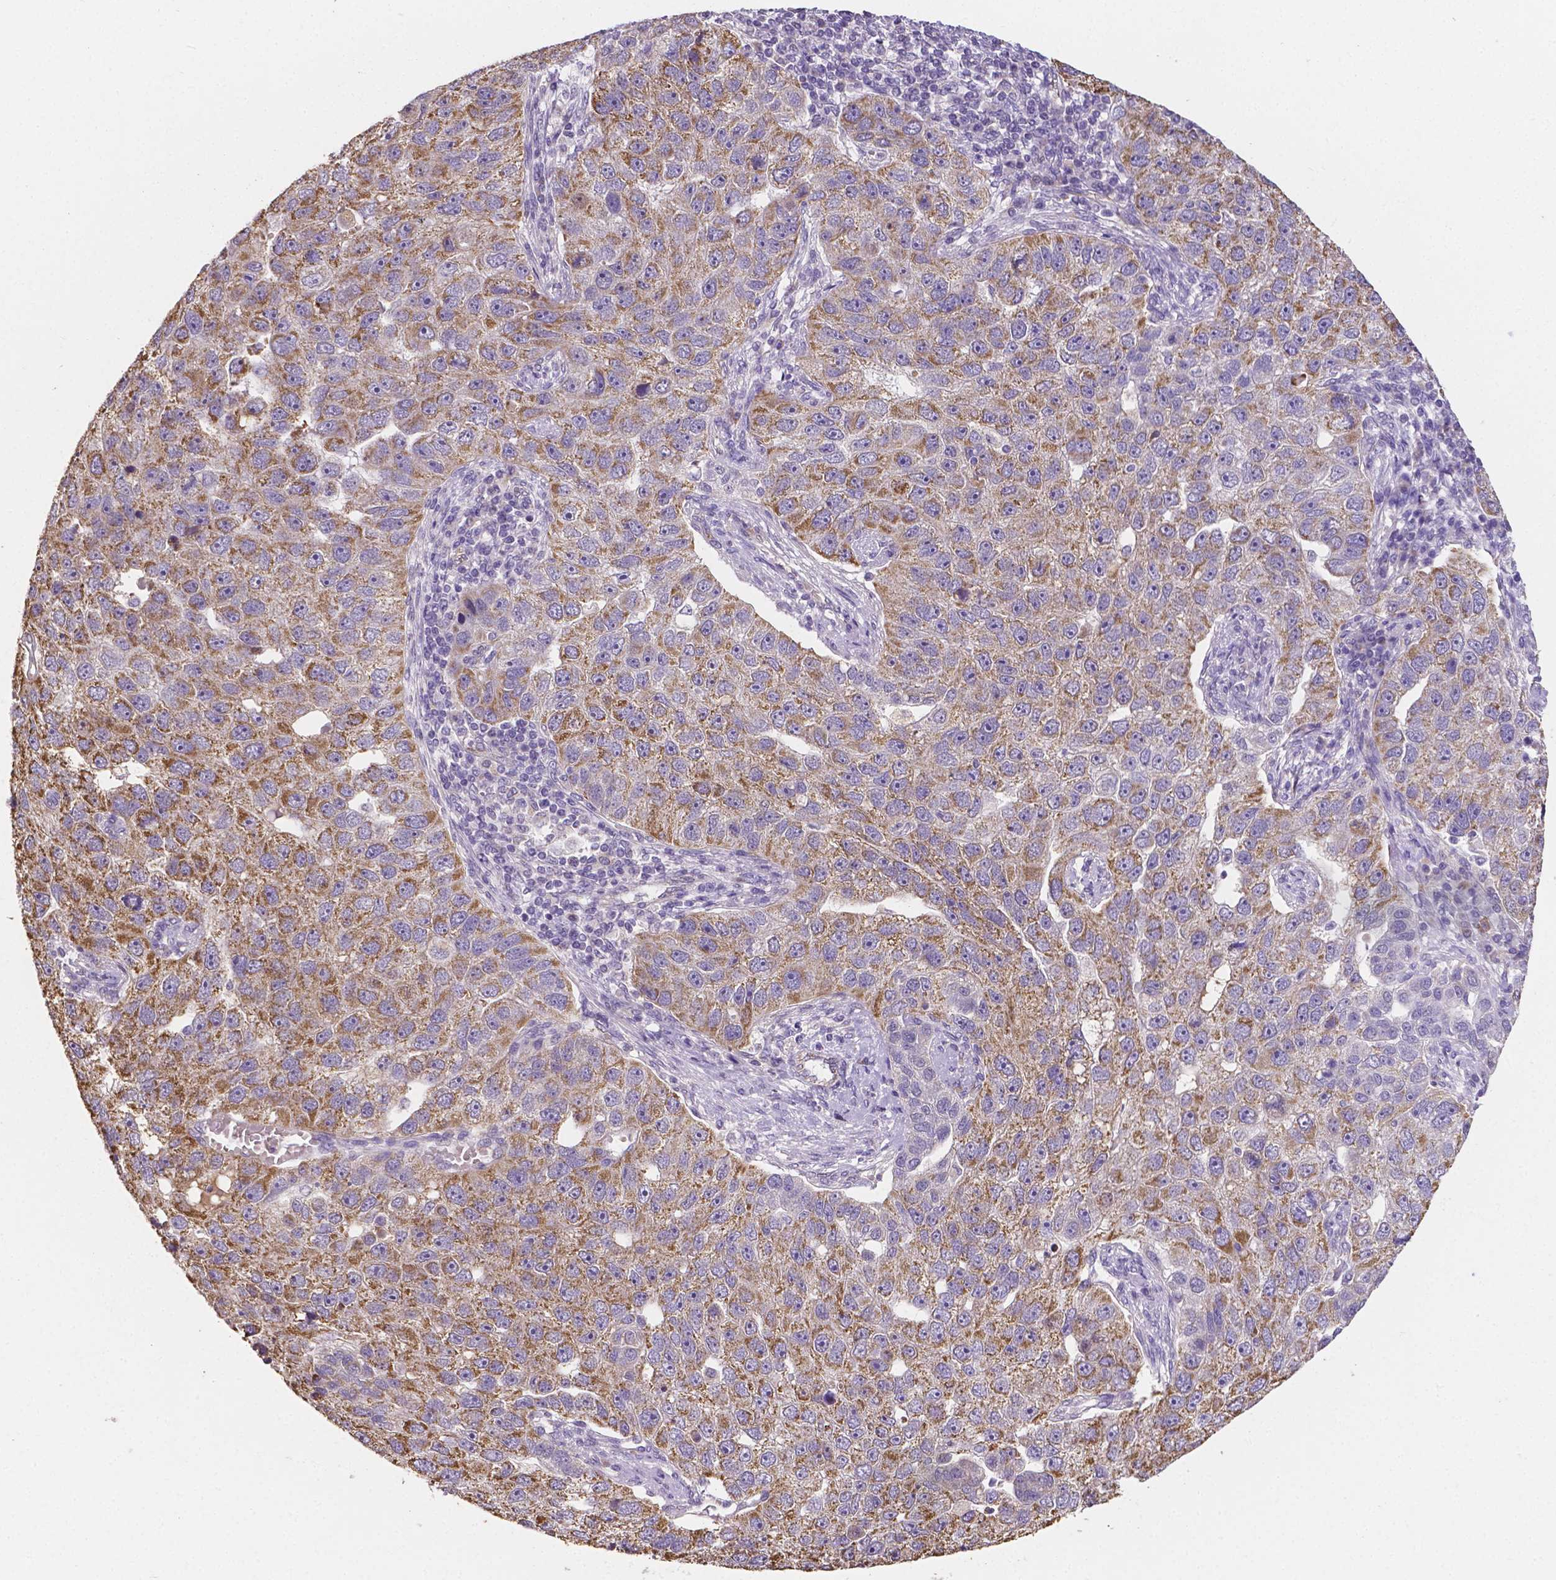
{"staining": {"intensity": "moderate", "quantity": "25%-75%", "location": "cytoplasmic/membranous"}, "tissue": "pancreatic cancer", "cell_type": "Tumor cells", "image_type": "cancer", "snomed": [{"axis": "morphology", "description": "Adenocarcinoma, NOS"}, {"axis": "topography", "description": "Pancreas"}], "caption": "This photomicrograph displays immunohistochemistry (IHC) staining of pancreatic adenocarcinoma, with medium moderate cytoplasmic/membranous staining in approximately 25%-75% of tumor cells.", "gene": "ELAVL2", "patient": {"sex": "female", "age": 61}}